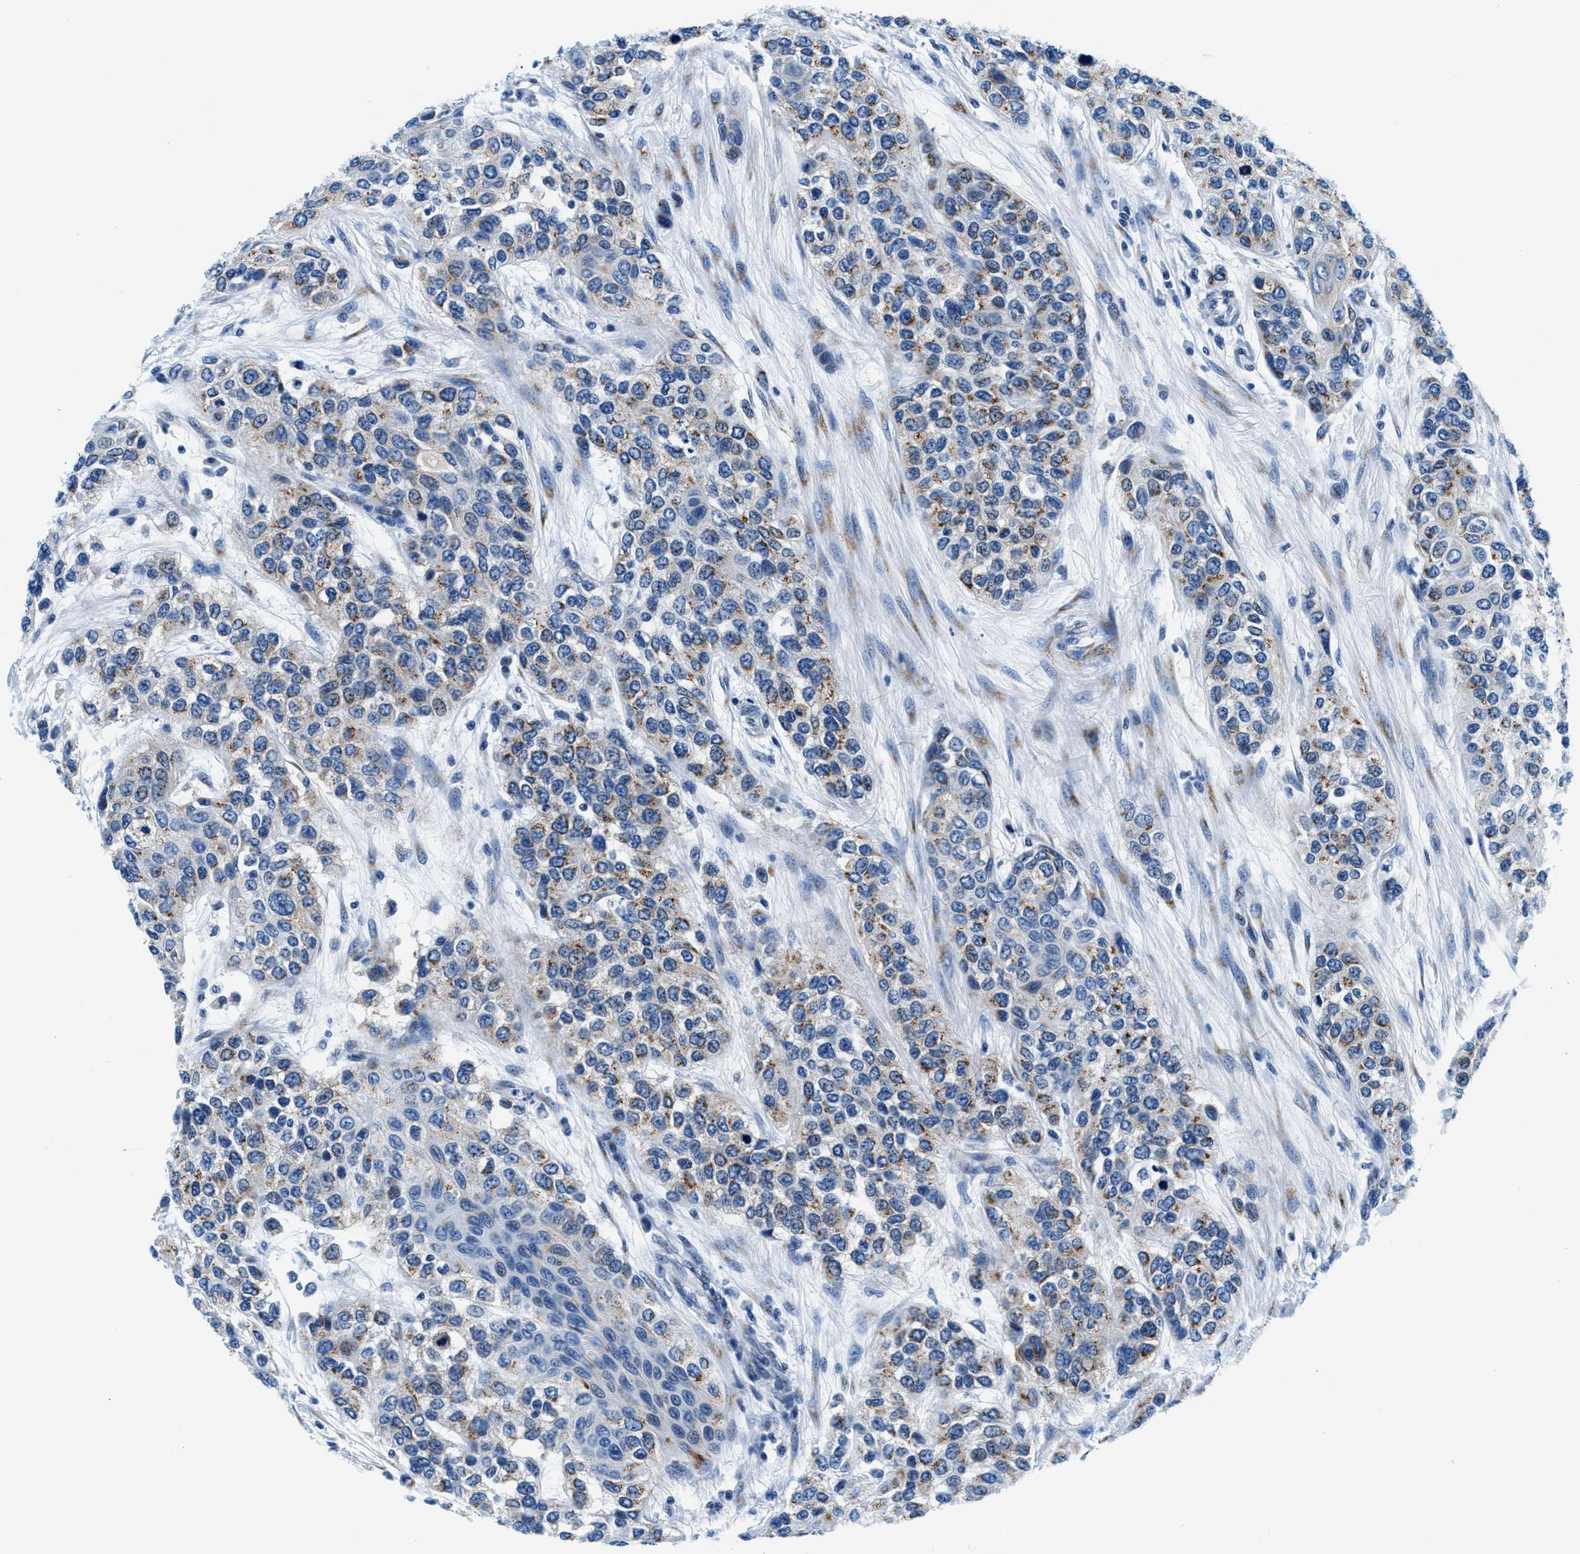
{"staining": {"intensity": "moderate", "quantity": "25%-75%", "location": "cytoplasmic/membranous"}, "tissue": "urothelial cancer", "cell_type": "Tumor cells", "image_type": "cancer", "snomed": [{"axis": "morphology", "description": "Urothelial carcinoma, High grade"}, {"axis": "topography", "description": "Urinary bladder"}], "caption": "Human urothelial carcinoma (high-grade) stained for a protein (brown) displays moderate cytoplasmic/membranous positive expression in about 25%-75% of tumor cells.", "gene": "VPS53", "patient": {"sex": "female", "age": 56}}